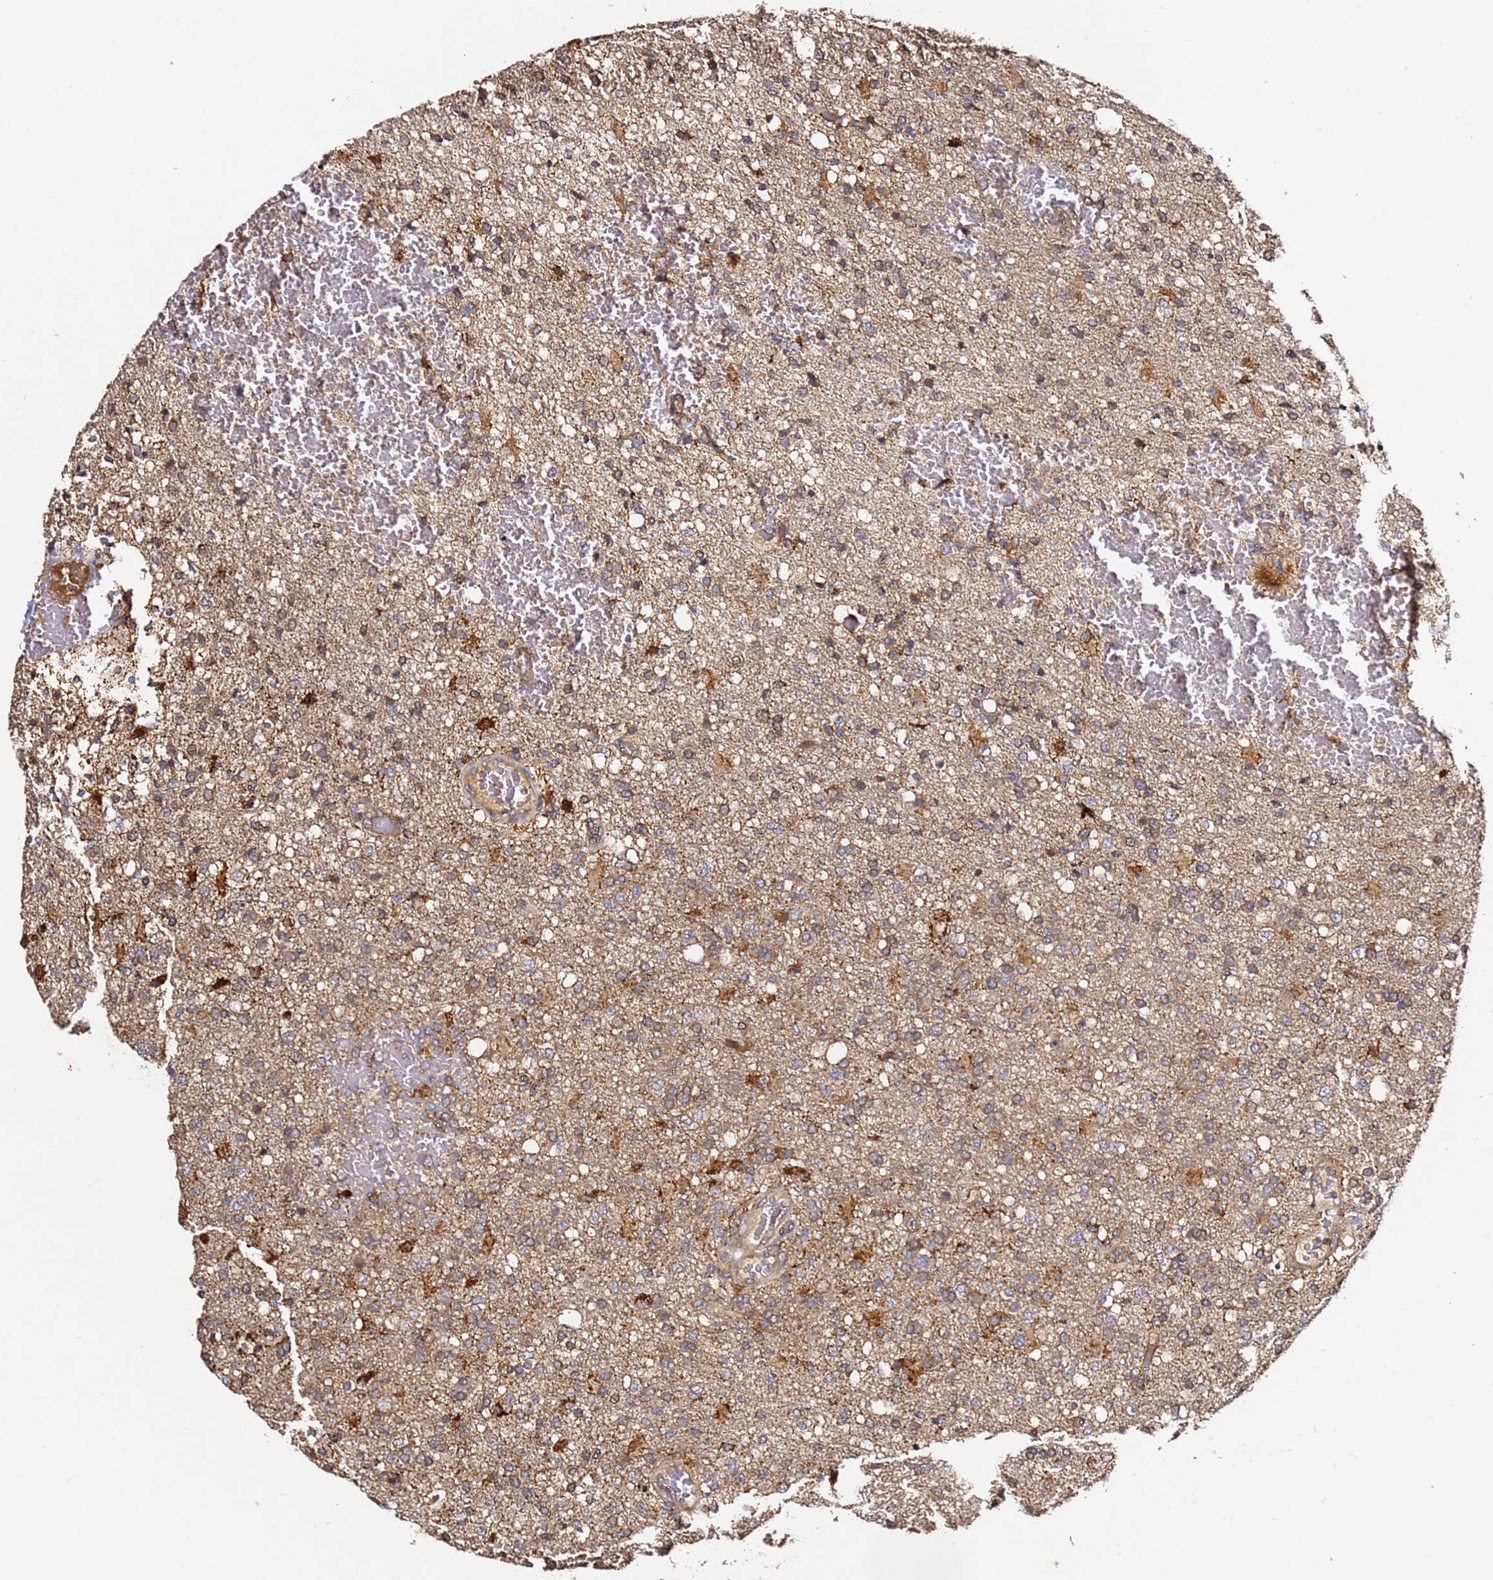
{"staining": {"intensity": "moderate", "quantity": "<25%", "location": "cytoplasmic/membranous"}, "tissue": "glioma", "cell_type": "Tumor cells", "image_type": "cancer", "snomed": [{"axis": "morphology", "description": "Glioma, malignant, High grade"}, {"axis": "topography", "description": "Brain"}], "caption": "Immunohistochemical staining of glioma demonstrates low levels of moderate cytoplasmic/membranous positivity in approximately <25% of tumor cells.", "gene": "ALG11", "patient": {"sex": "female", "age": 74}}